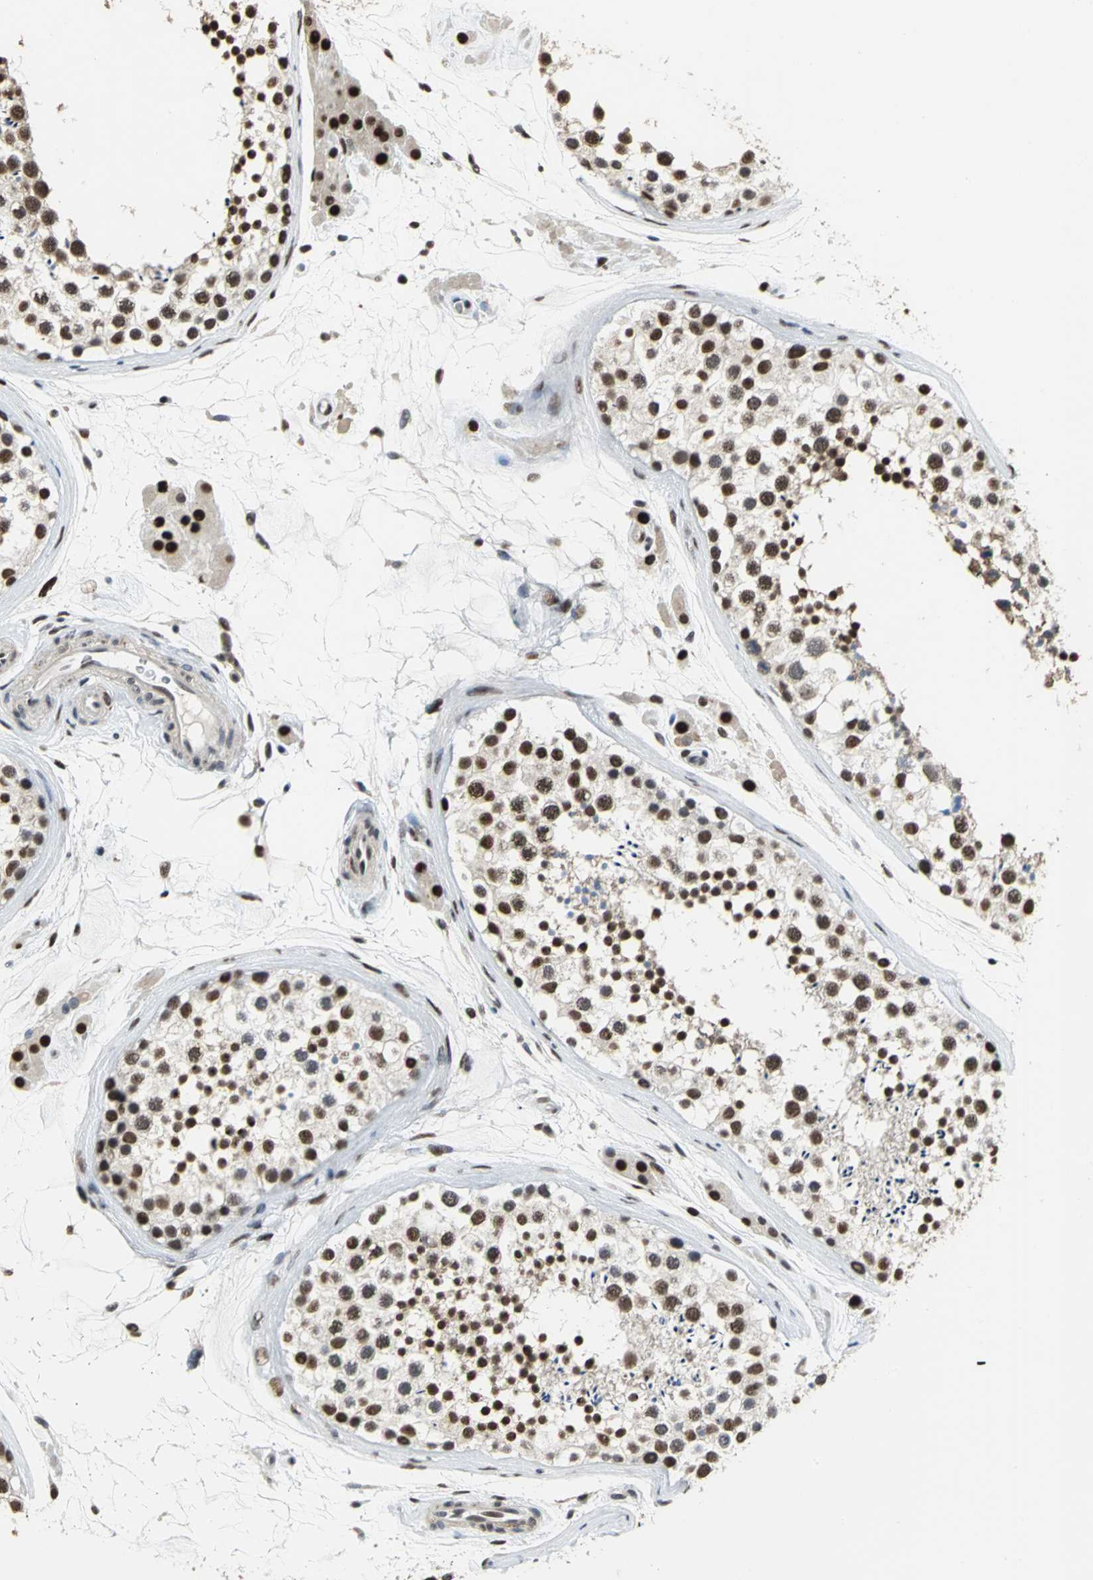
{"staining": {"intensity": "strong", "quantity": ">75%", "location": "nuclear"}, "tissue": "testis", "cell_type": "Cells in seminiferous ducts", "image_type": "normal", "snomed": [{"axis": "morphology", "description": "Normal tissue, NOS"}, {"axis": "topography", "description": "Testis"}], "caption": "Immunohistochemistry (IHC) photomicrograph of unremarkable human testis stained for a protein (brown), which reveals high levels of strong nuclear expression in about >75% of cells in seminiferous ducts.", "gene": "CCDC88C", "patient": {"sex": "male", "age": 46}}